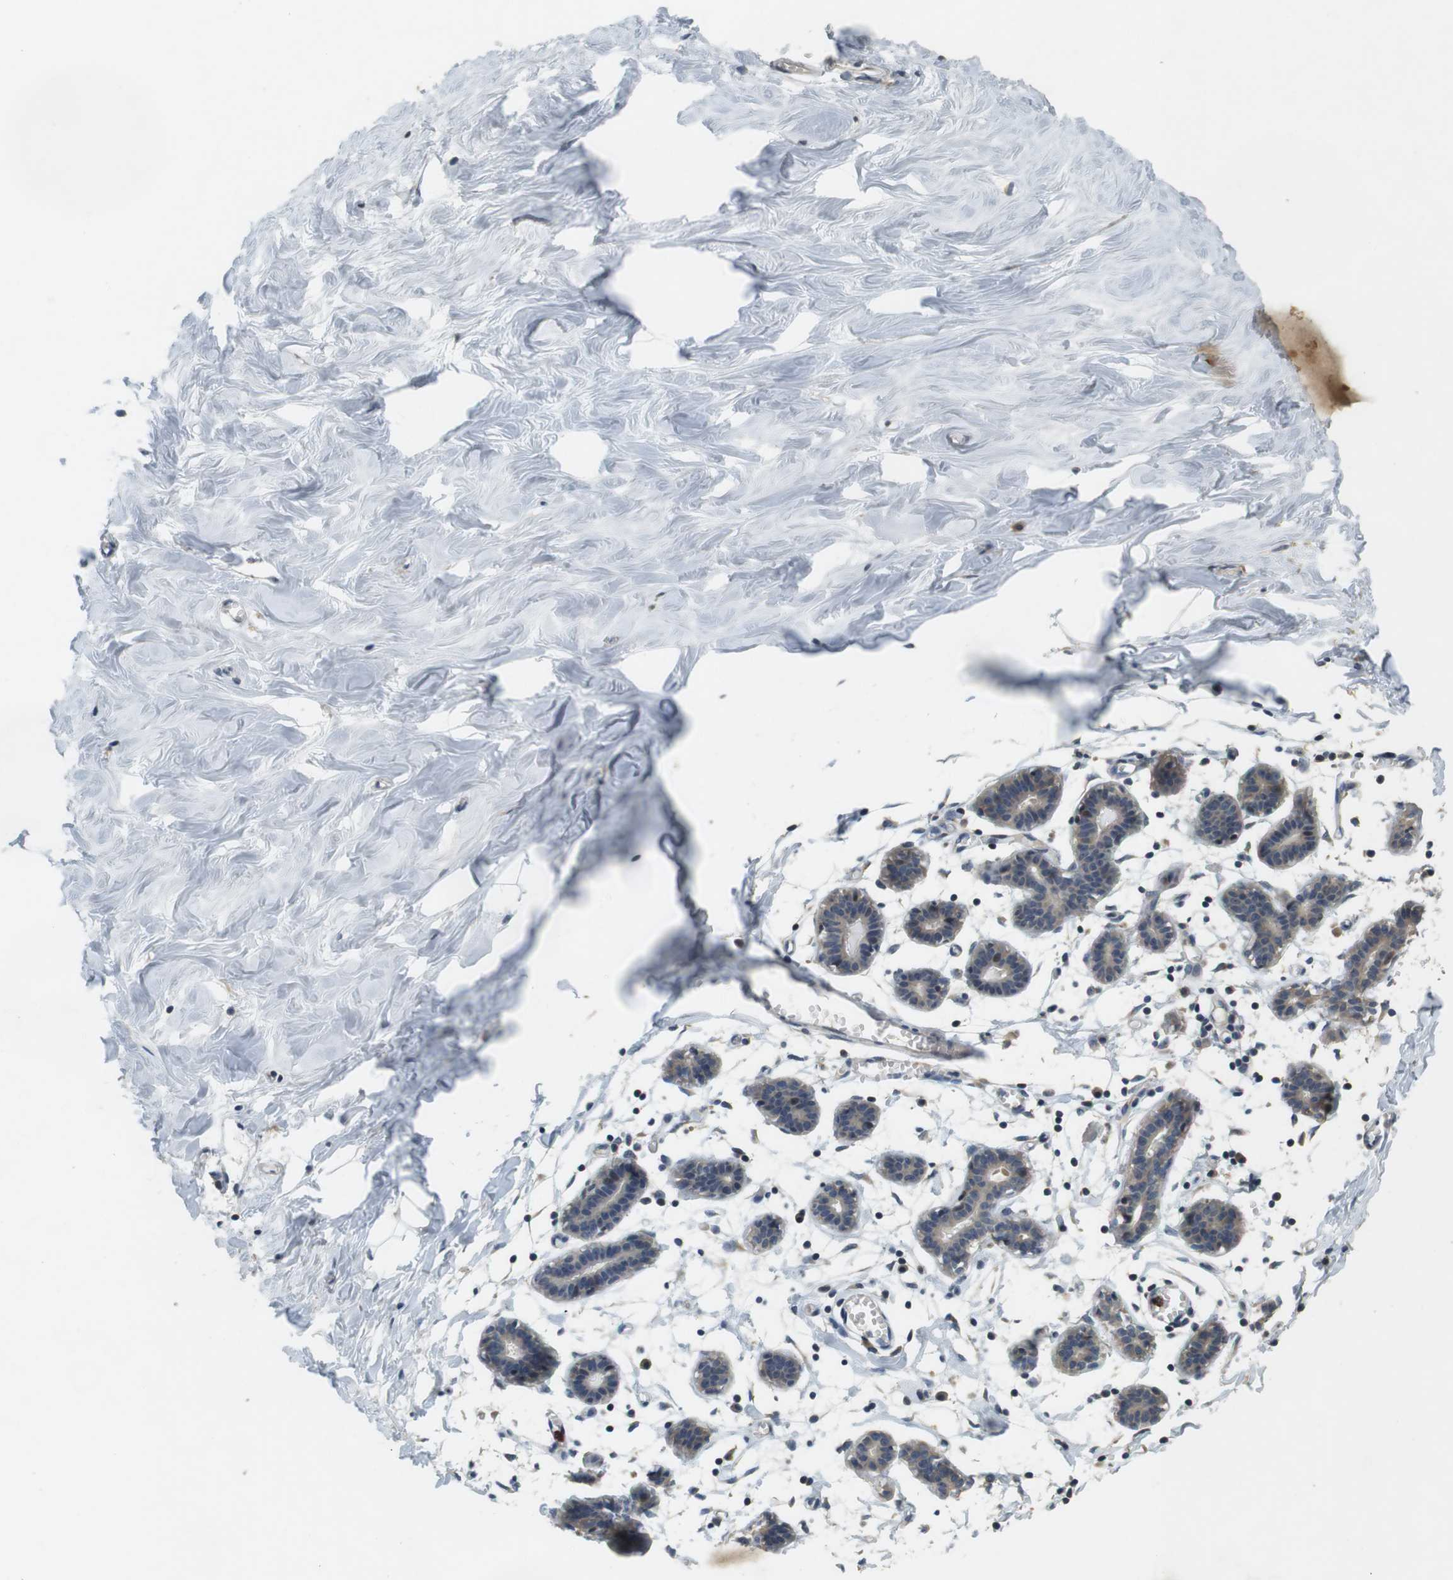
{"staining": {"intensity": "negative", "quantity": "none", "location": "none"}, "tissue": "breast", "cell_type": "Adipocytes", "image_type": "normal", "snomed": [{"axis": "morphology", "description": "Normal tissue, NOS"}, {"axis": "topography", "description": "Breast"}], "caption": "This is a photomicrograph of IHC staining of normal breast, which shows no expression in adipocytes. (Immunohistochemistry, brightfield microscopy, high magnification).", "gene": "TMX3", "patient": {"sex": "female", "age": 27}}